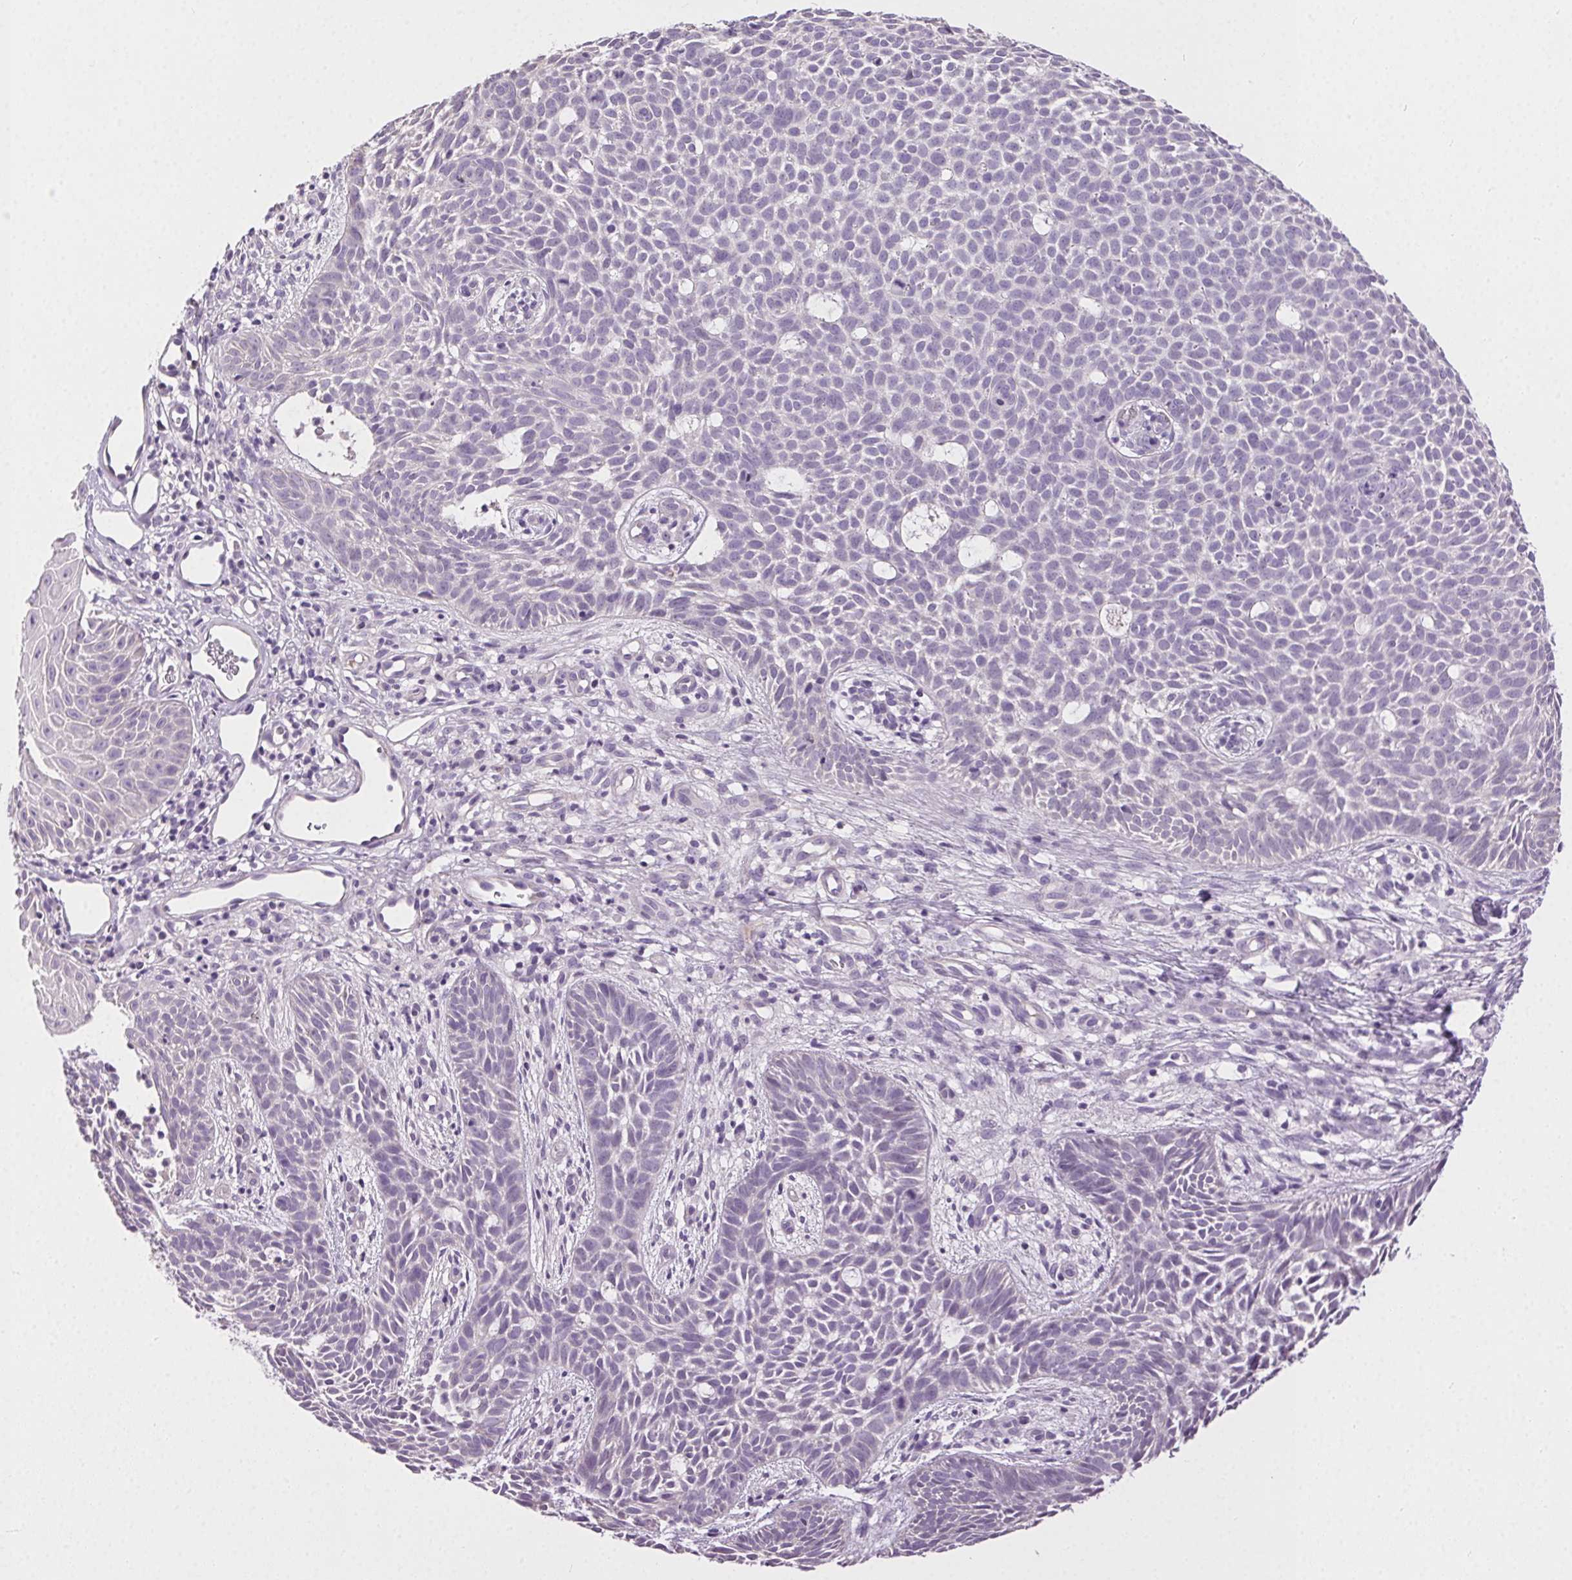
{"staining": {"intensity": "negative", "quantity": "none", "location": "none"}, "tissue": "skin cancer", "cell_type": "Tumor cells", "image_type": "cancer", "snomed": [{"axis": "morphology", "description": "Basal cell carcinoma"}, {"axis": "topography", "description": "Skin"}], "caption": "This is an immunohistochemistry histopathology image of skin cancer (basal cell carcinoma). There is no staining in tumor cells.", "gene": "SYCE2", "patient": {"sex": "male", "age": 59}}